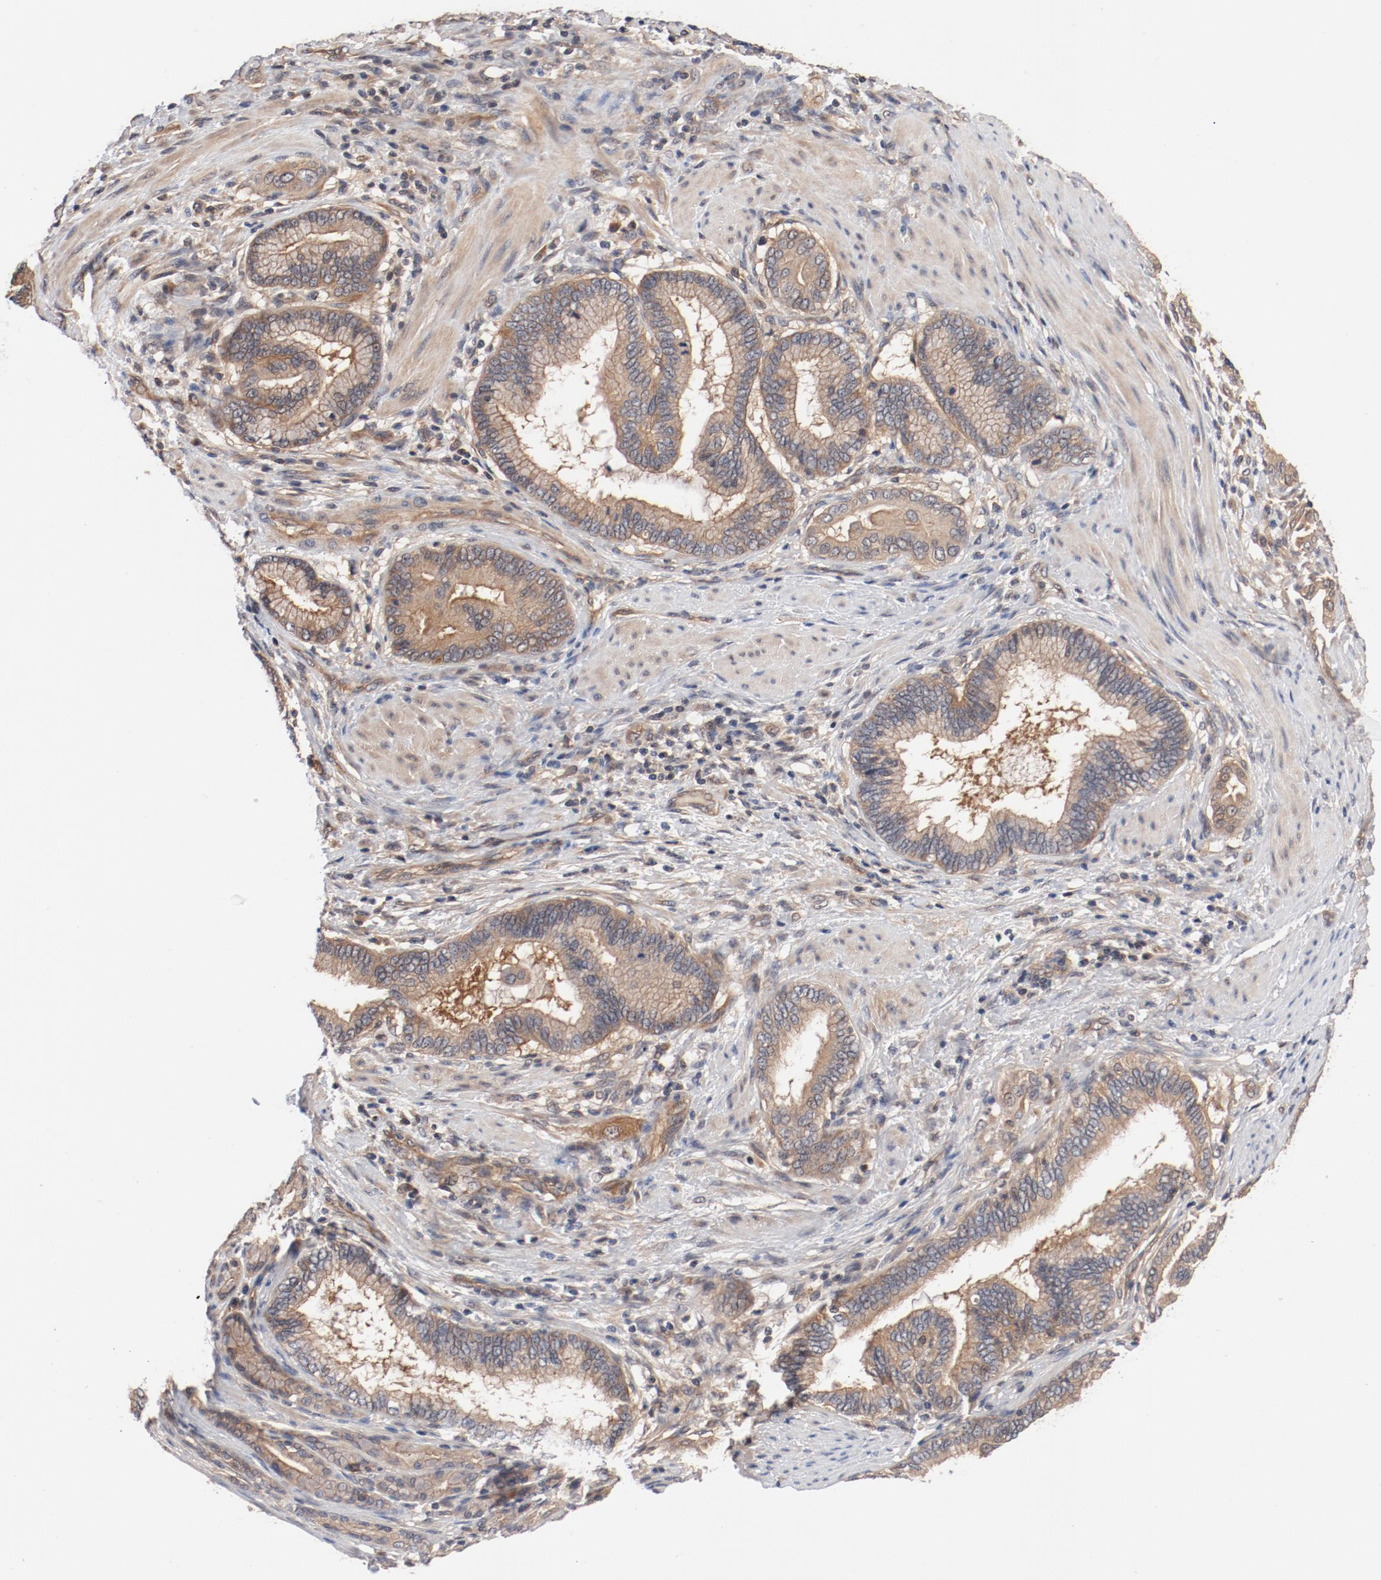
{"staining": {"intensity": "weak", "quantity": ">75%", "location": "cytoplasmic/membranous"}, "tissue": "pancreatic cancer", "cell_type": "Tumor cells", "image_type": "cancer", "snomed": [{"axis": "morphology", "description": "Adenocarcinoma, NOS"}, {"axis": "topography", "description": "Pancreas"}], "caption": "Pancreatic cancer (adenocarcinoma) was stained to show a protein in brown. There is low levels of weak cytoplasmic/membranous expression in about >75% of tumor cells. Using DAB (brown) and hematoxylin (blue) stains, captured at high magnification using brightfield microscopy.", "gene": "PITPNM2", "patient": {"sex": "female", "age": 64}}